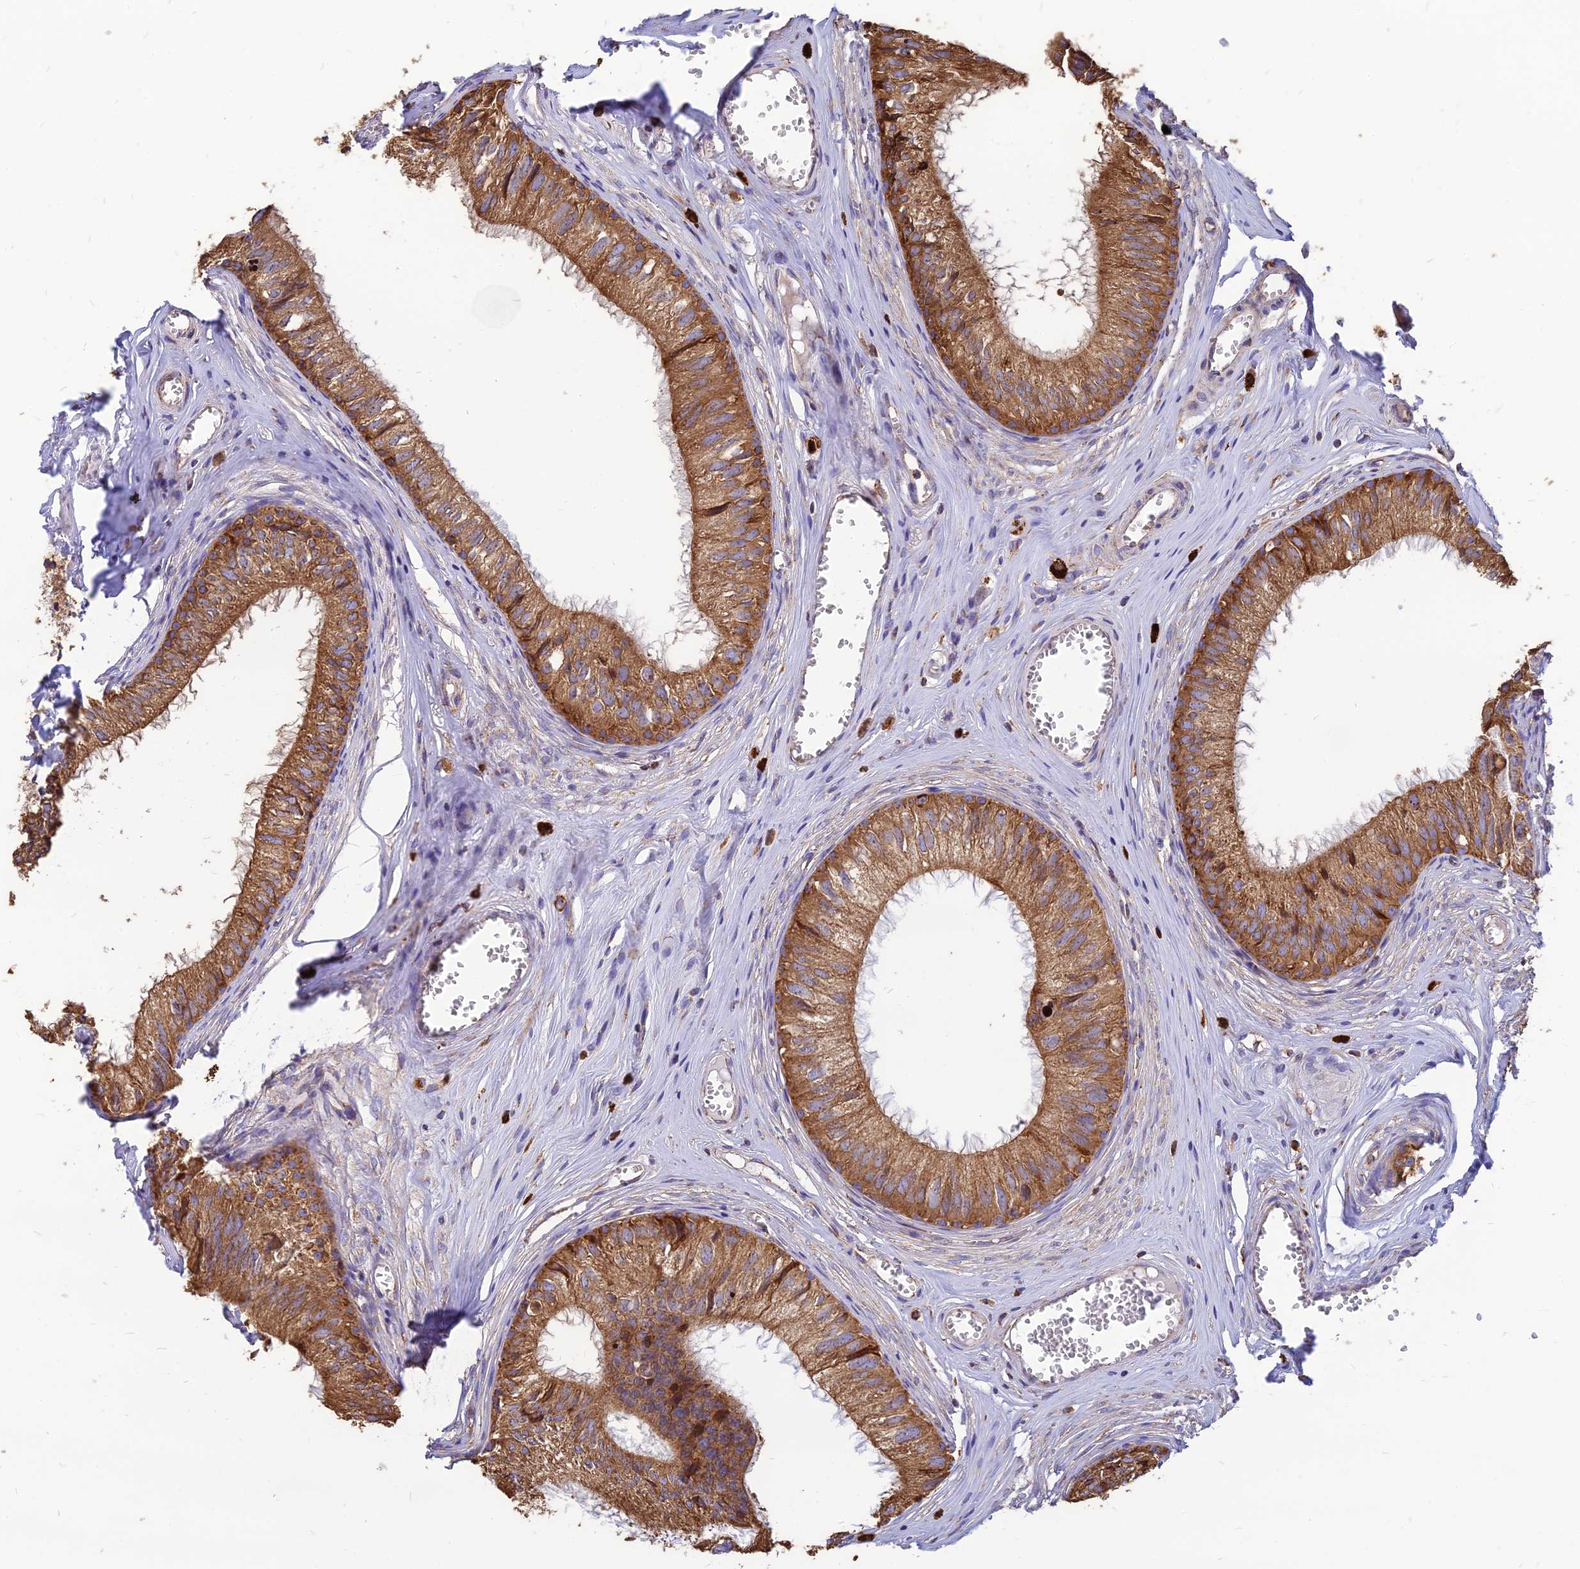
{"staining": {"intensity": "strong", "quantity": ">75%", "location": "cytoplasmic/membranous"}, "tissue": "epididymis", "cell_type": "Glandular cells", "image_type": "normal", "snomed": [{"axis": "morphology", "description": "Normal tissue, NOS"}, {"axis": "topography", "description": "Epididymis"}], "caption": "Immunohistochemistry histopathology image of normal epididymis stained for a protein (brown), which exhibits high levels of strong cytoplasmic/membranous staining in about >75% of glandular cells.", "gene": "THUMPD2", "patient": {"sex": "male", "age": 36}}